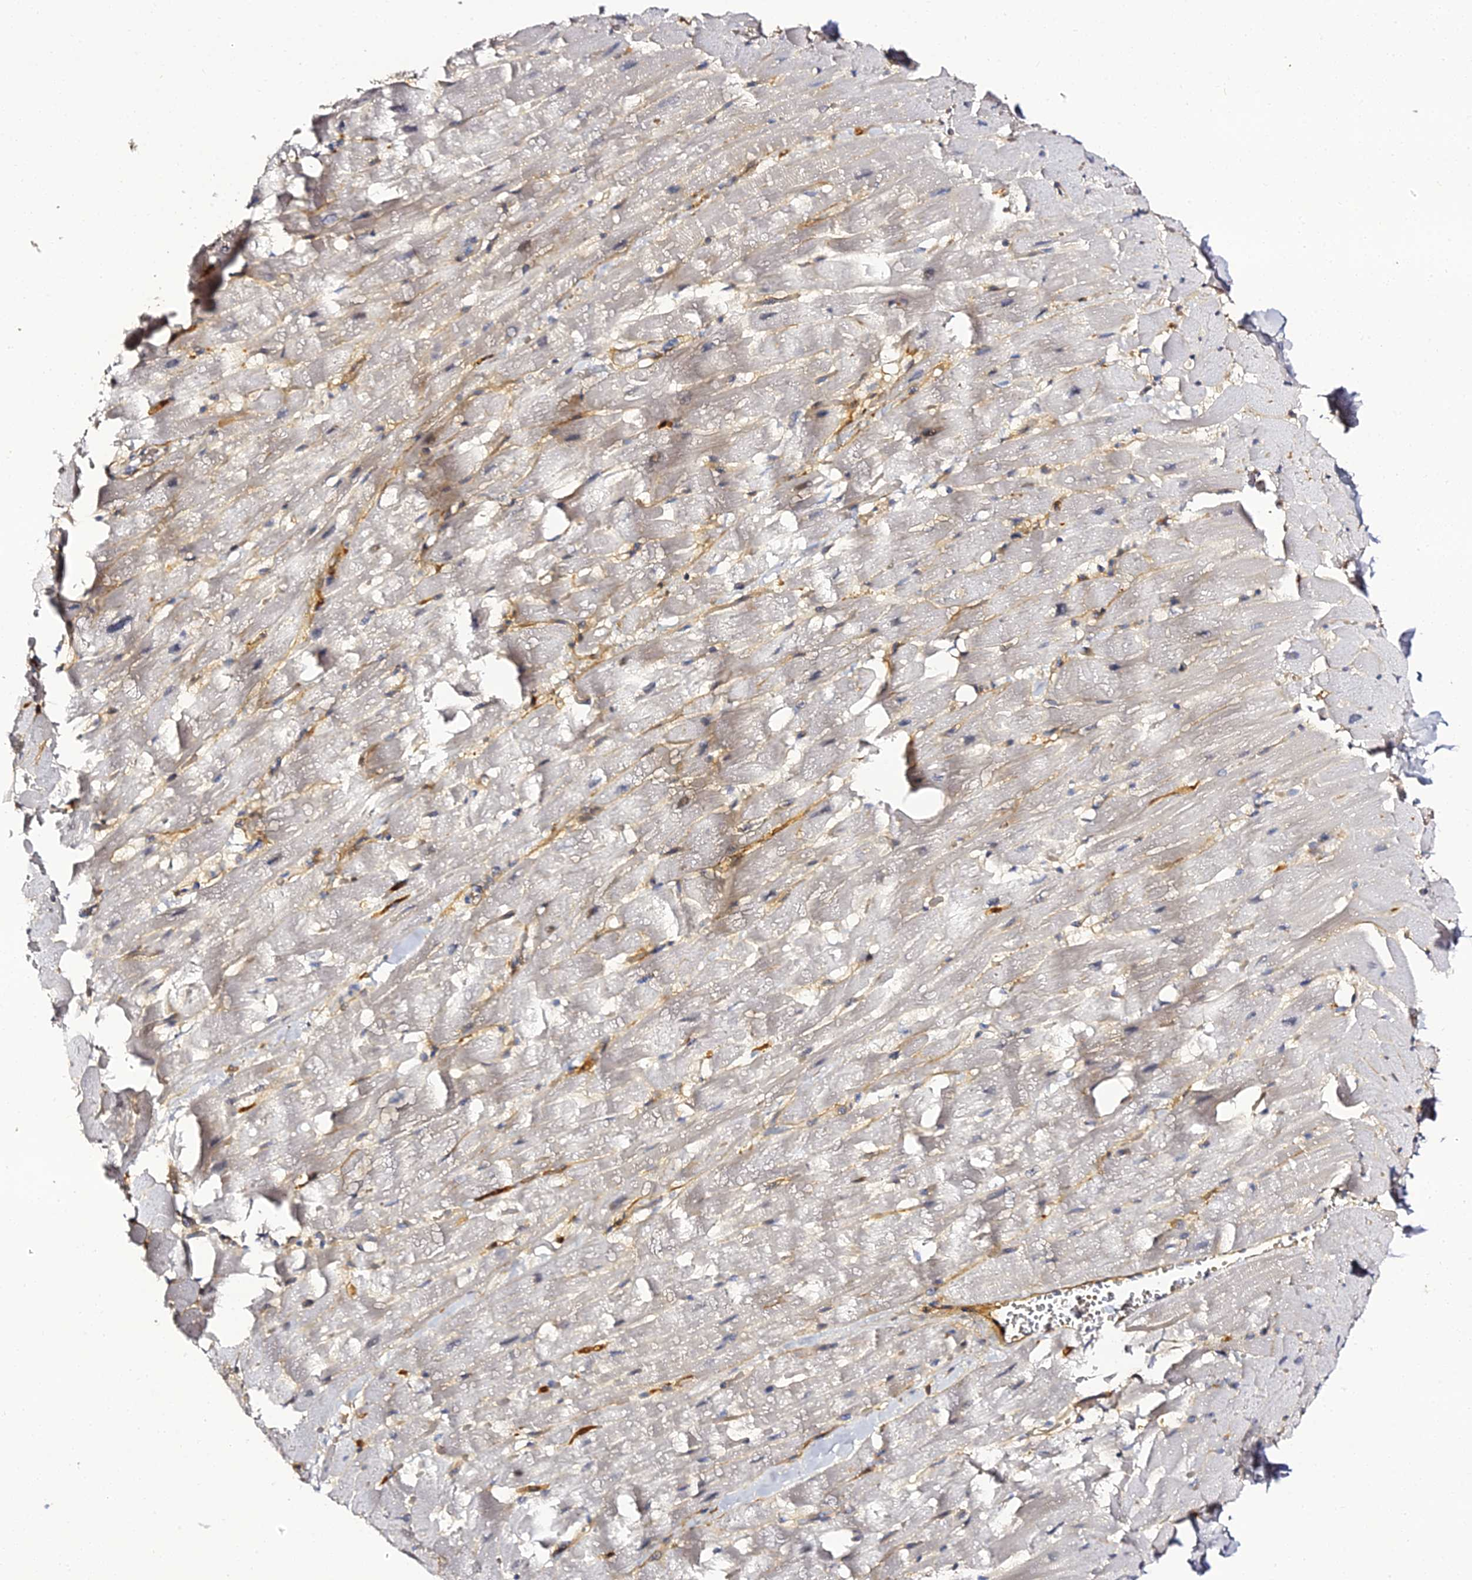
{"staining": {"intensity": "weak", "quantity": "<25%", "location": "cytoplasmic/membranous"}, "tissue": "heart muscle", "cell_type": "Cardiomyocytes", "image_type": "normal", "snomed": [{"axis": "morphology", "description": "Normal tissue, NOS"}, {"axis": "topography", "description": "Heart"}], "caption": "This is an IHC image of normal heart muscle. There is no positivity in cardiomyocytes.", "gene": "IL4I1", "patient": {"sex": "male", "age": 37}}